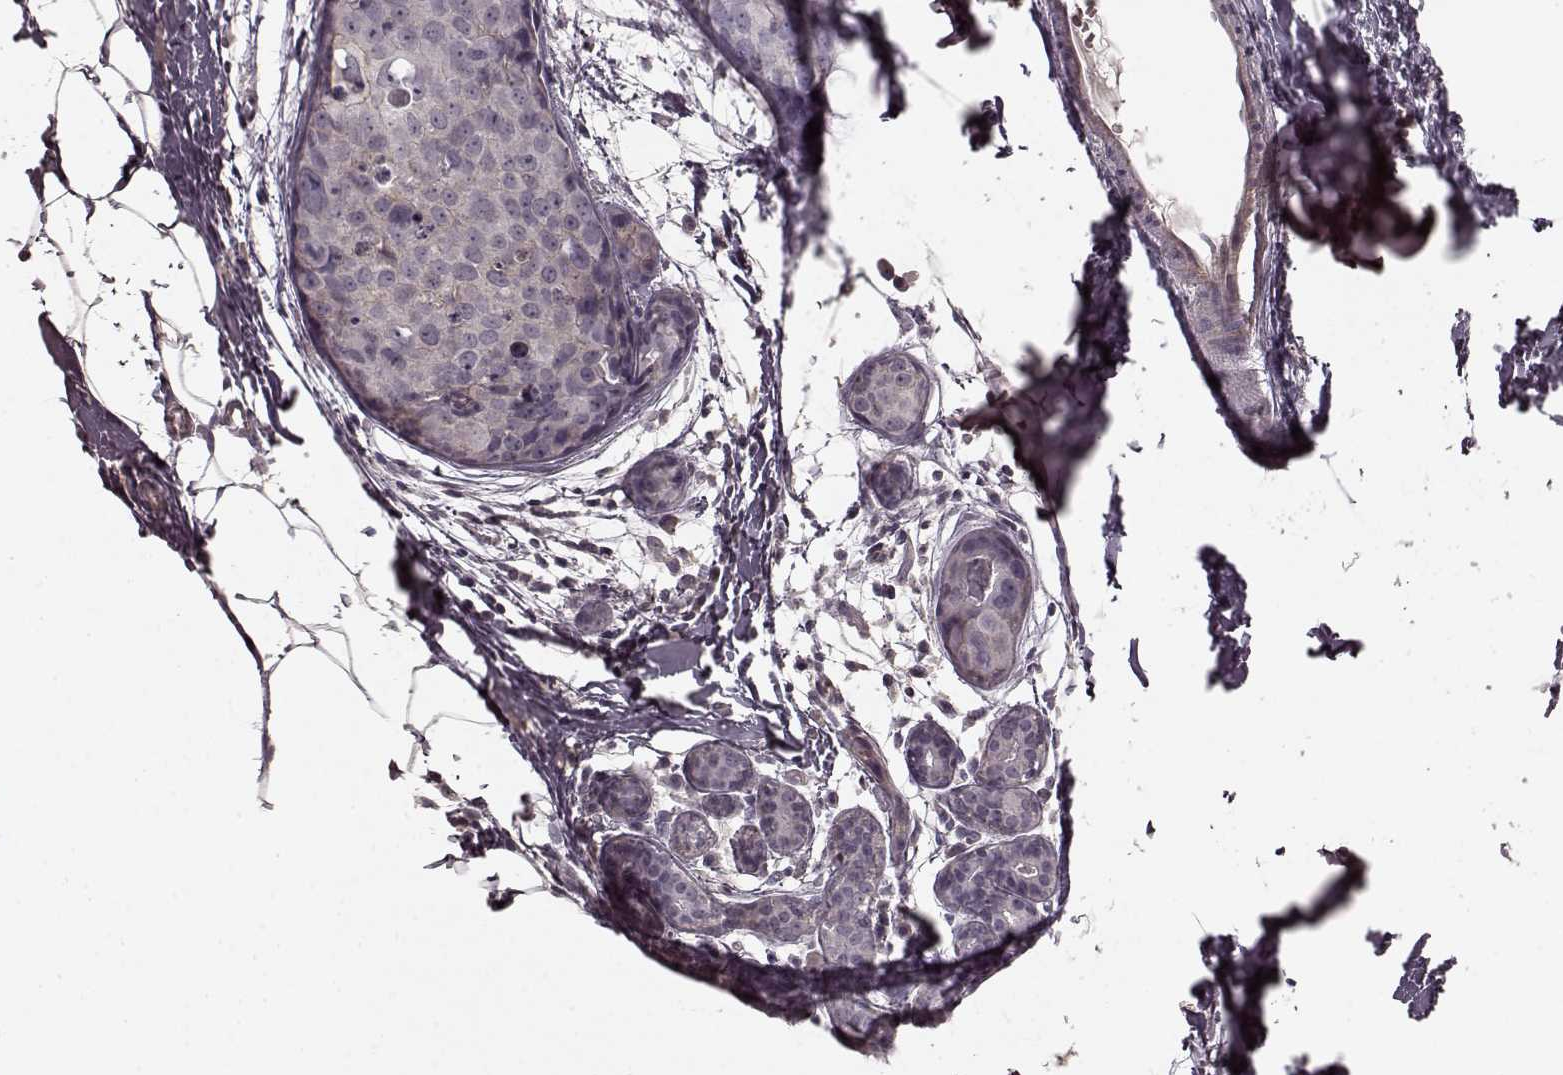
{"staining": {"intensity": "negative", "quantity": "none", "location": "none"}, "tissue": "breast cancer", "cell_type": "Tumor cells", "image_type": "cancer", "snomed": [{"axis": "morphology", "description": "Duct carcinoma"}, {"axis": "topography", "description": "Breast"}], "caption": "Immunohistochemical staining of human infiltrating ductal carcinoma (breast) exhibits no significant positivity in tumor cells.", "gene": "PRKCE", "patient": {"sex": "female", "age": 38}}